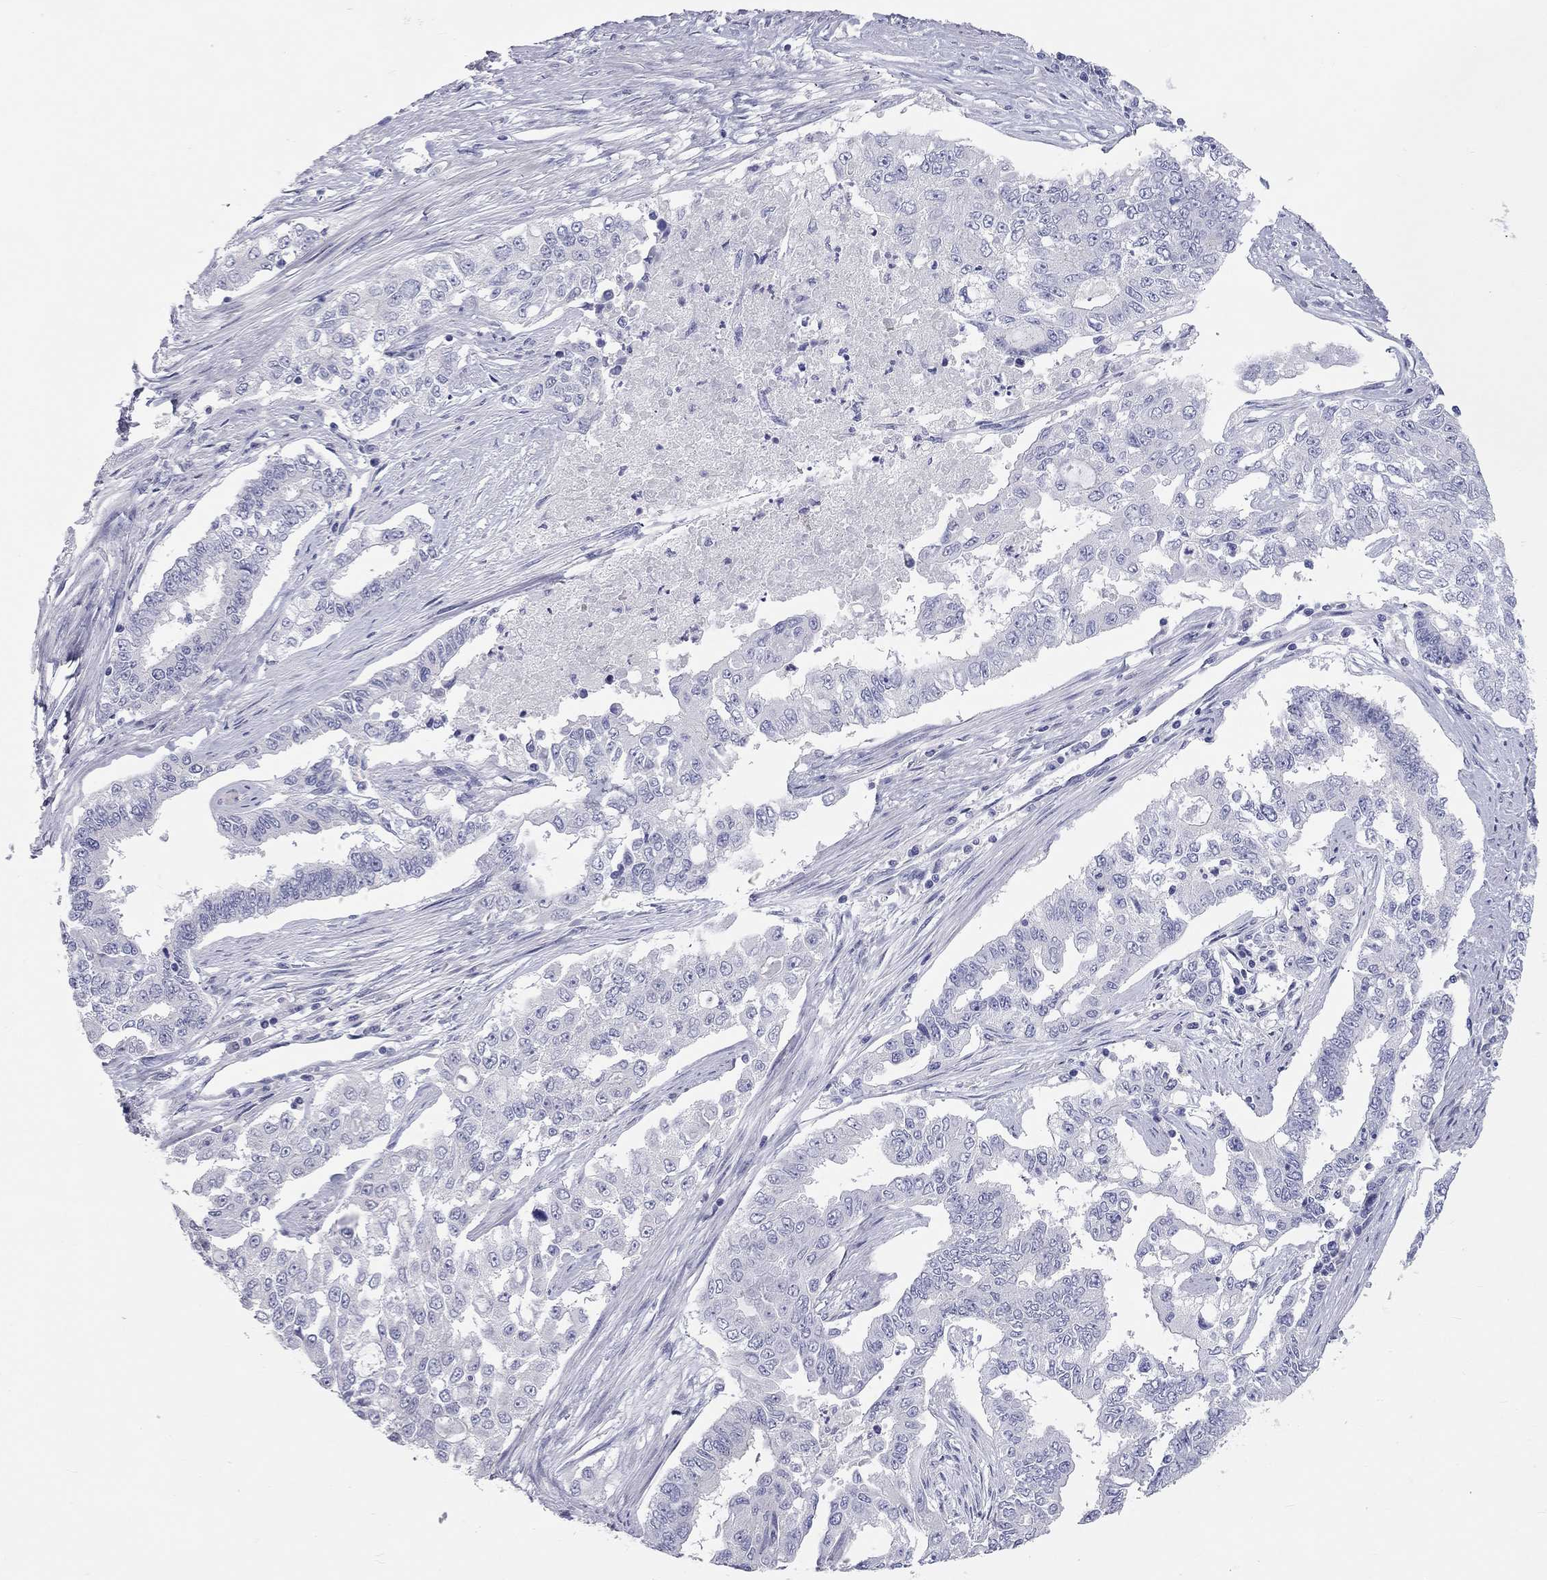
{"staining": {"intensity": "negative", "quantity": "none", "location": "none"}, "tissue": "endometrial cancer", "cell_type": "Tumor cells", "image_type": "cancer", "snomed": [{"axis": "morphology", "description": "Adenocarcinoma, NOS"}, {"axis": "topography", "description": "Uterus"}], "caption": "Immunohistochemistry of endometrial cancer exhibits no expression in tumor cells. (Brightfield microscopy of DAB immunohistochemistry at high magnification).", "gene": "PCDHGC5", "patient": {"sex": "female", "age": 59}}